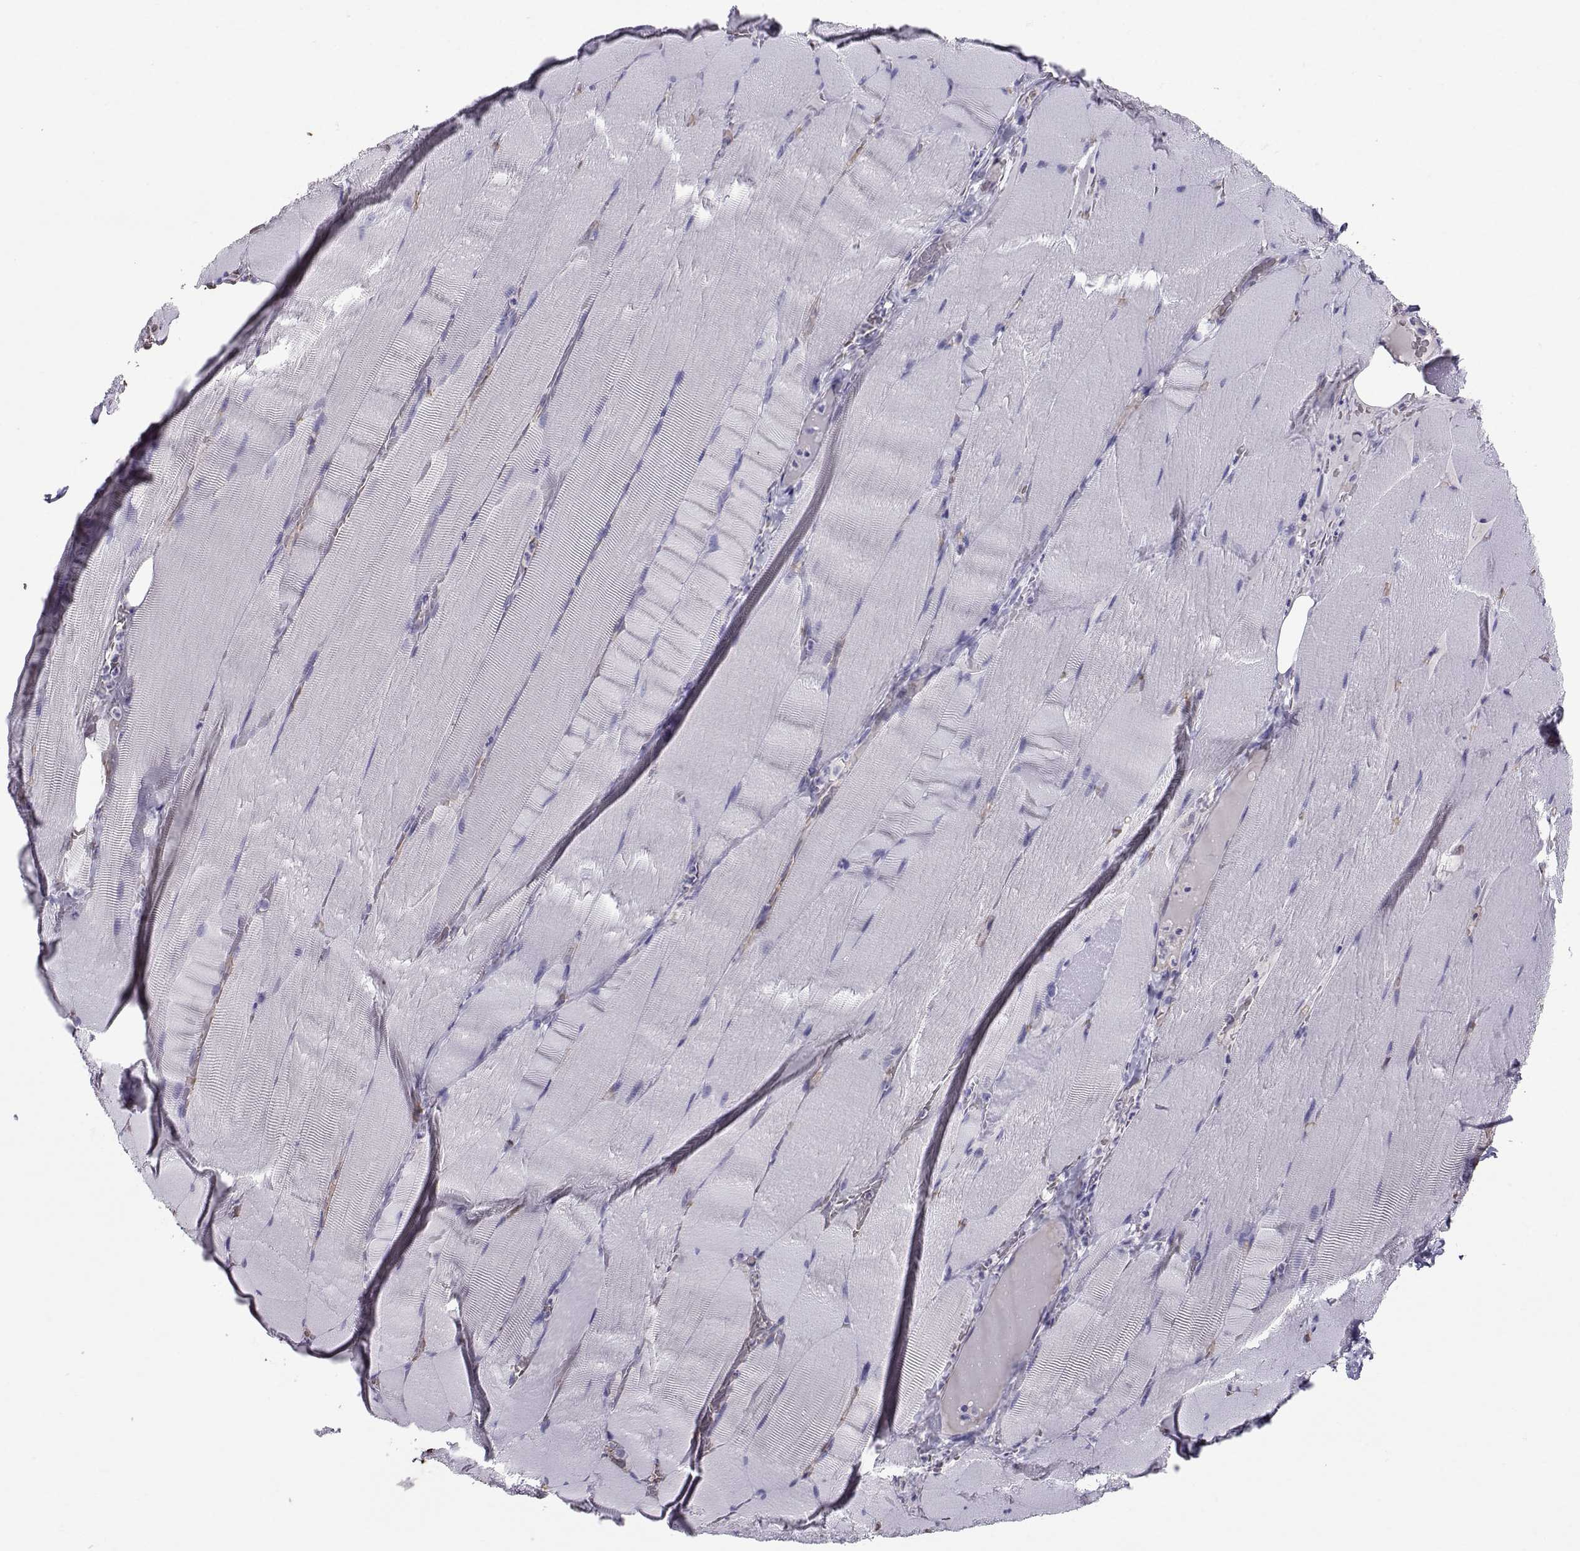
{"staining": {"intensity": "negative", "quantity": "none", "location": "none"}, "tissue": "skeletal muscle", "cell_type": "Myocytes", "image_type": "normal", "snomed": [{"axis": "morphology", "description": "Normal tissue, NOS"}, {"axis": "topography", "description": "Skeletal muscle"}], "caption": "Protein analysis of unremarkable skeletal muscle demonstrates no significant positivity in myocytes.", "gene": "CLUL1", "patient": {"sex": "male", "age": 56}}